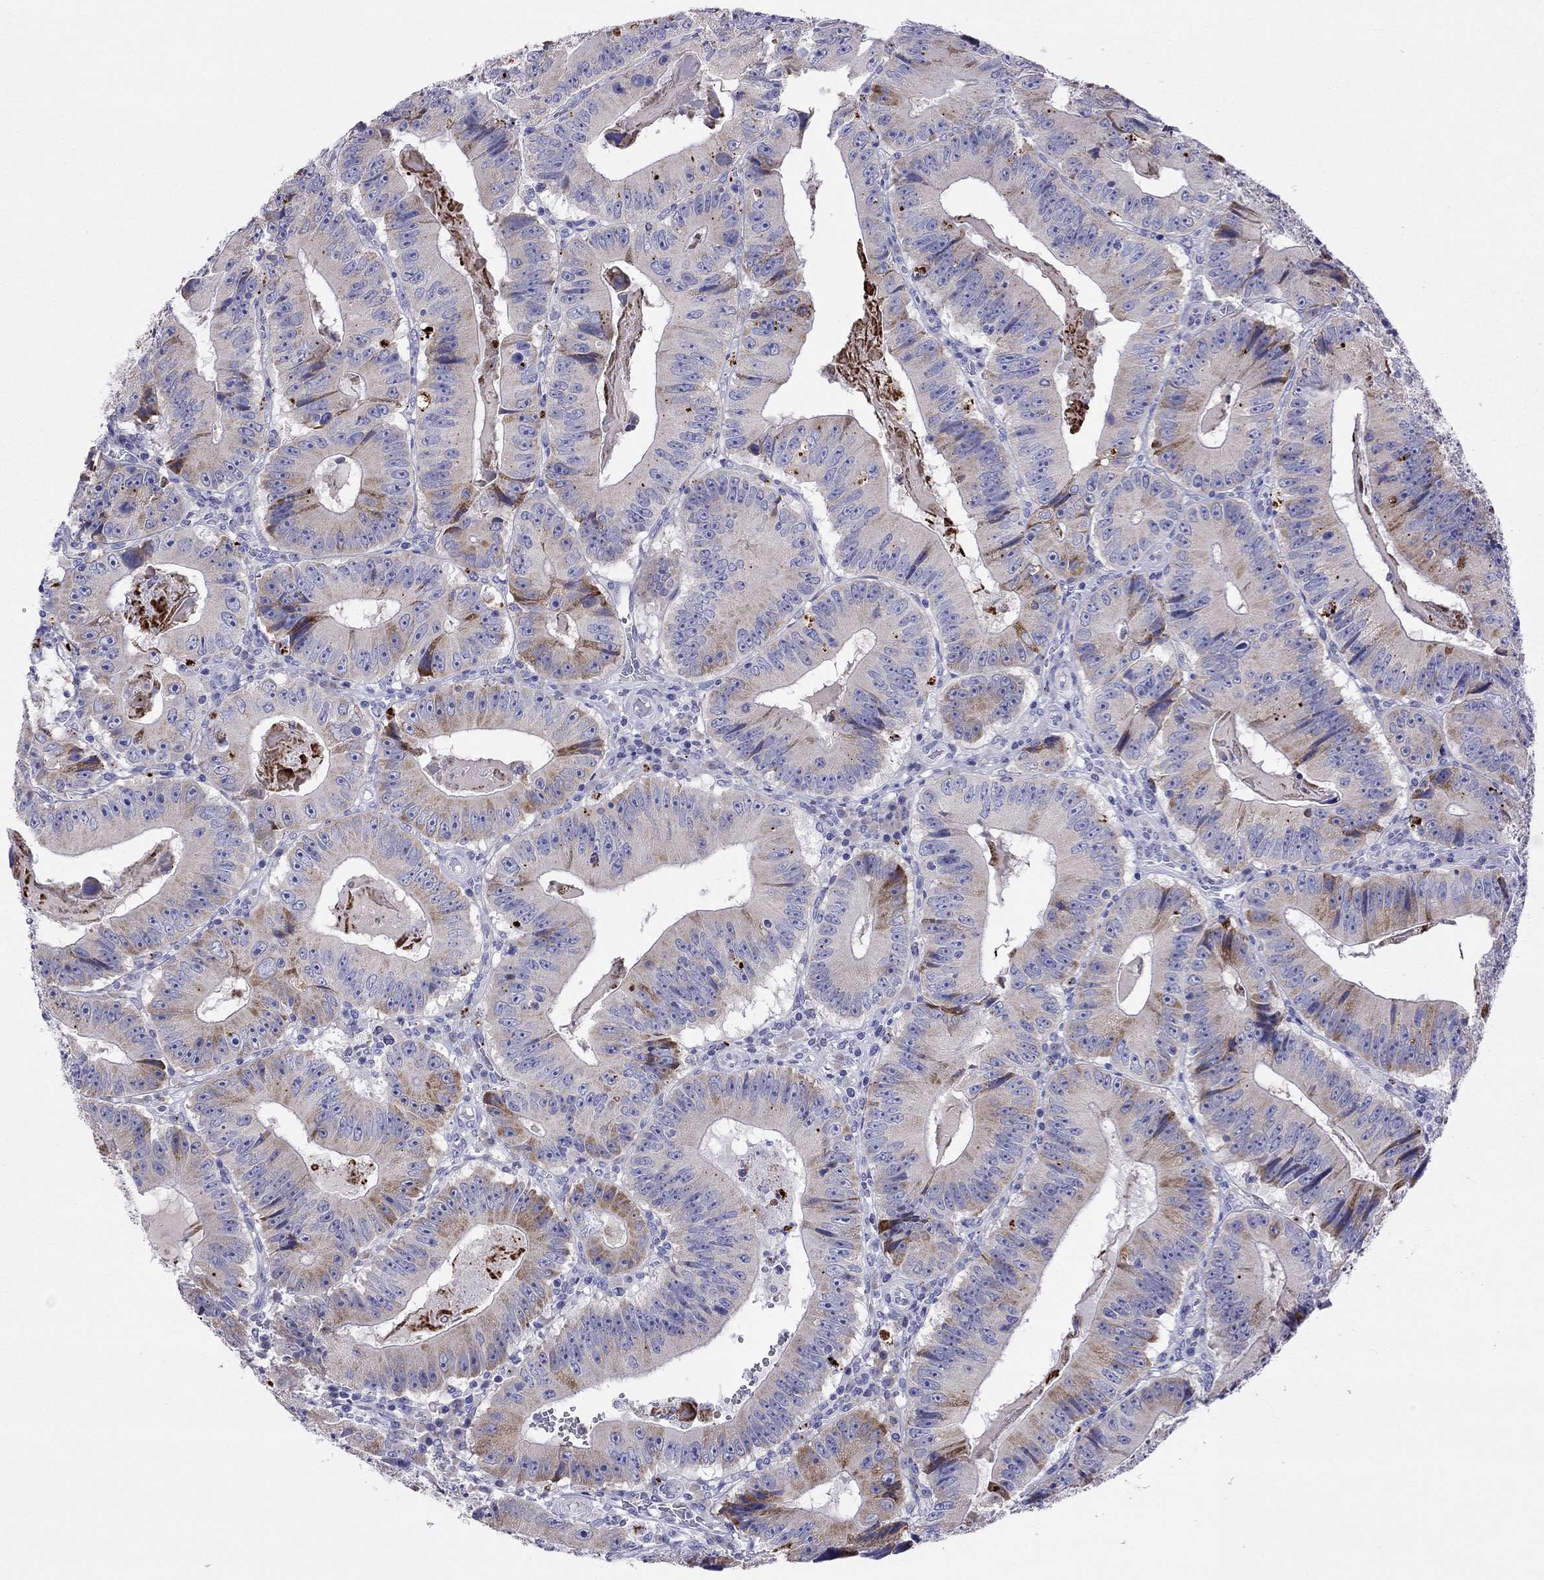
{"staining": {"intensity": "weak", "quantity": "<25%", "location": "cytoplasmic/membranous"}, "tissue": "colorectal cancer", "cell_type": "Tumor cells", "image_type": "cancer", "snomed": [{"axis": "morphology", "description": "Adenocarcinoma, NOS"}, {"axis": "topography", "description": "Colon"}], "caption": "Tumor cells show no significant protein positivity in colorectal cancer (adenocarcinoma). (DAB immunohistochemistry visualized using brightfield microscopy, high magnification).", "gene": "COL9A1", "patient": {"sex": "female", "age": 86}}